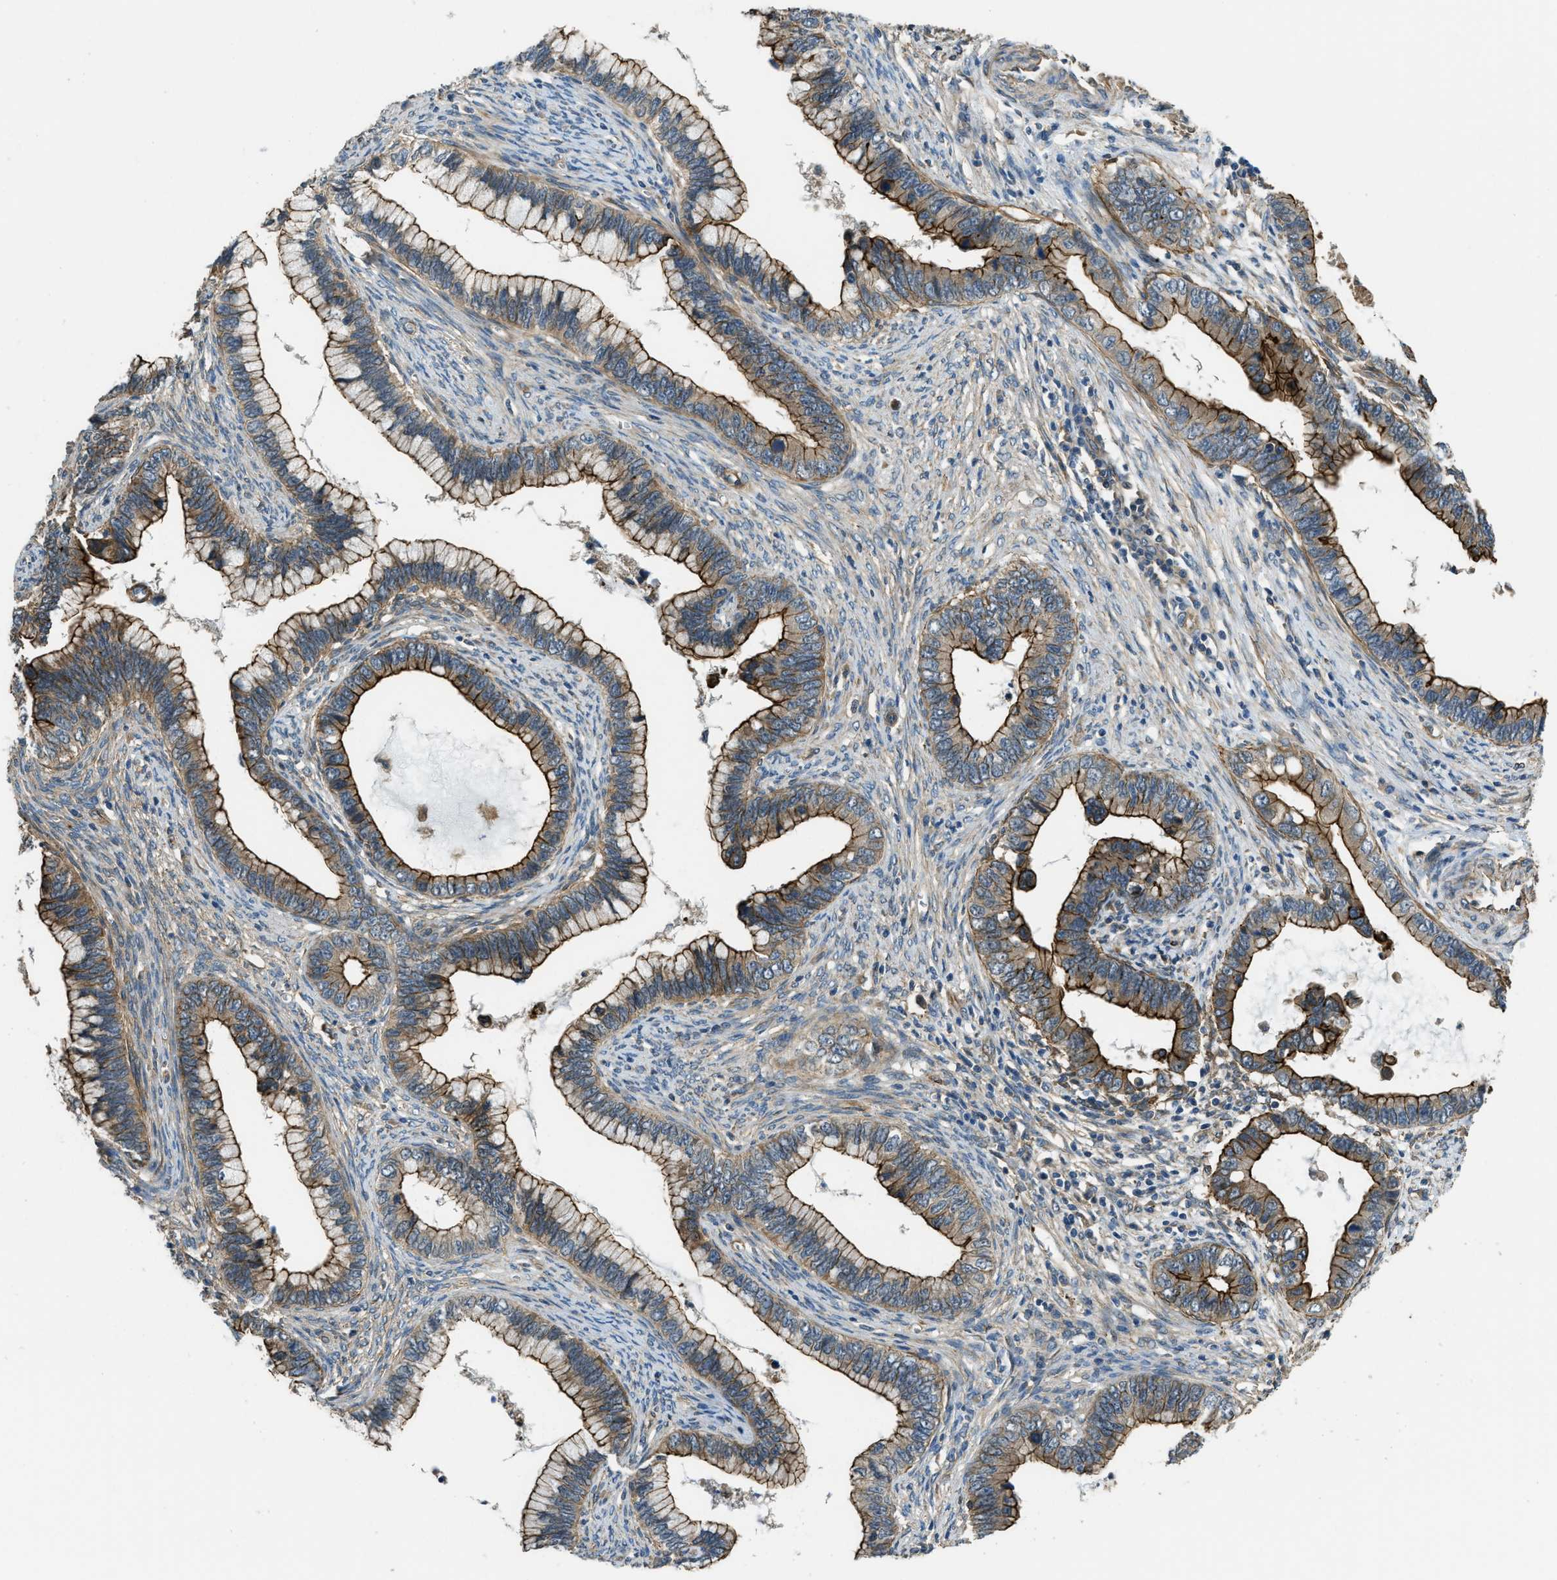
{"staining": {"intensity": "moderate", "quantity": ">75%", "location": "cytoplasmic/membranous"}, "tissue": "cervical cancer", "cell_type": "Tumor cells", "image_type": "cancer", "snomed": [{"axis": "morphology", "description": "Adenocarcinoma, NOS"}, {"axis": "topography", "description": "Cervix"}], "caption": "IHC image of human cervical cancer stained for a protein (brown), which shows medium levels of moderate cytoplasmic/membranous staining in about >75% of tumor cells.", "gene": "CGN", "patient": {"sex": "female", "age": 44}}